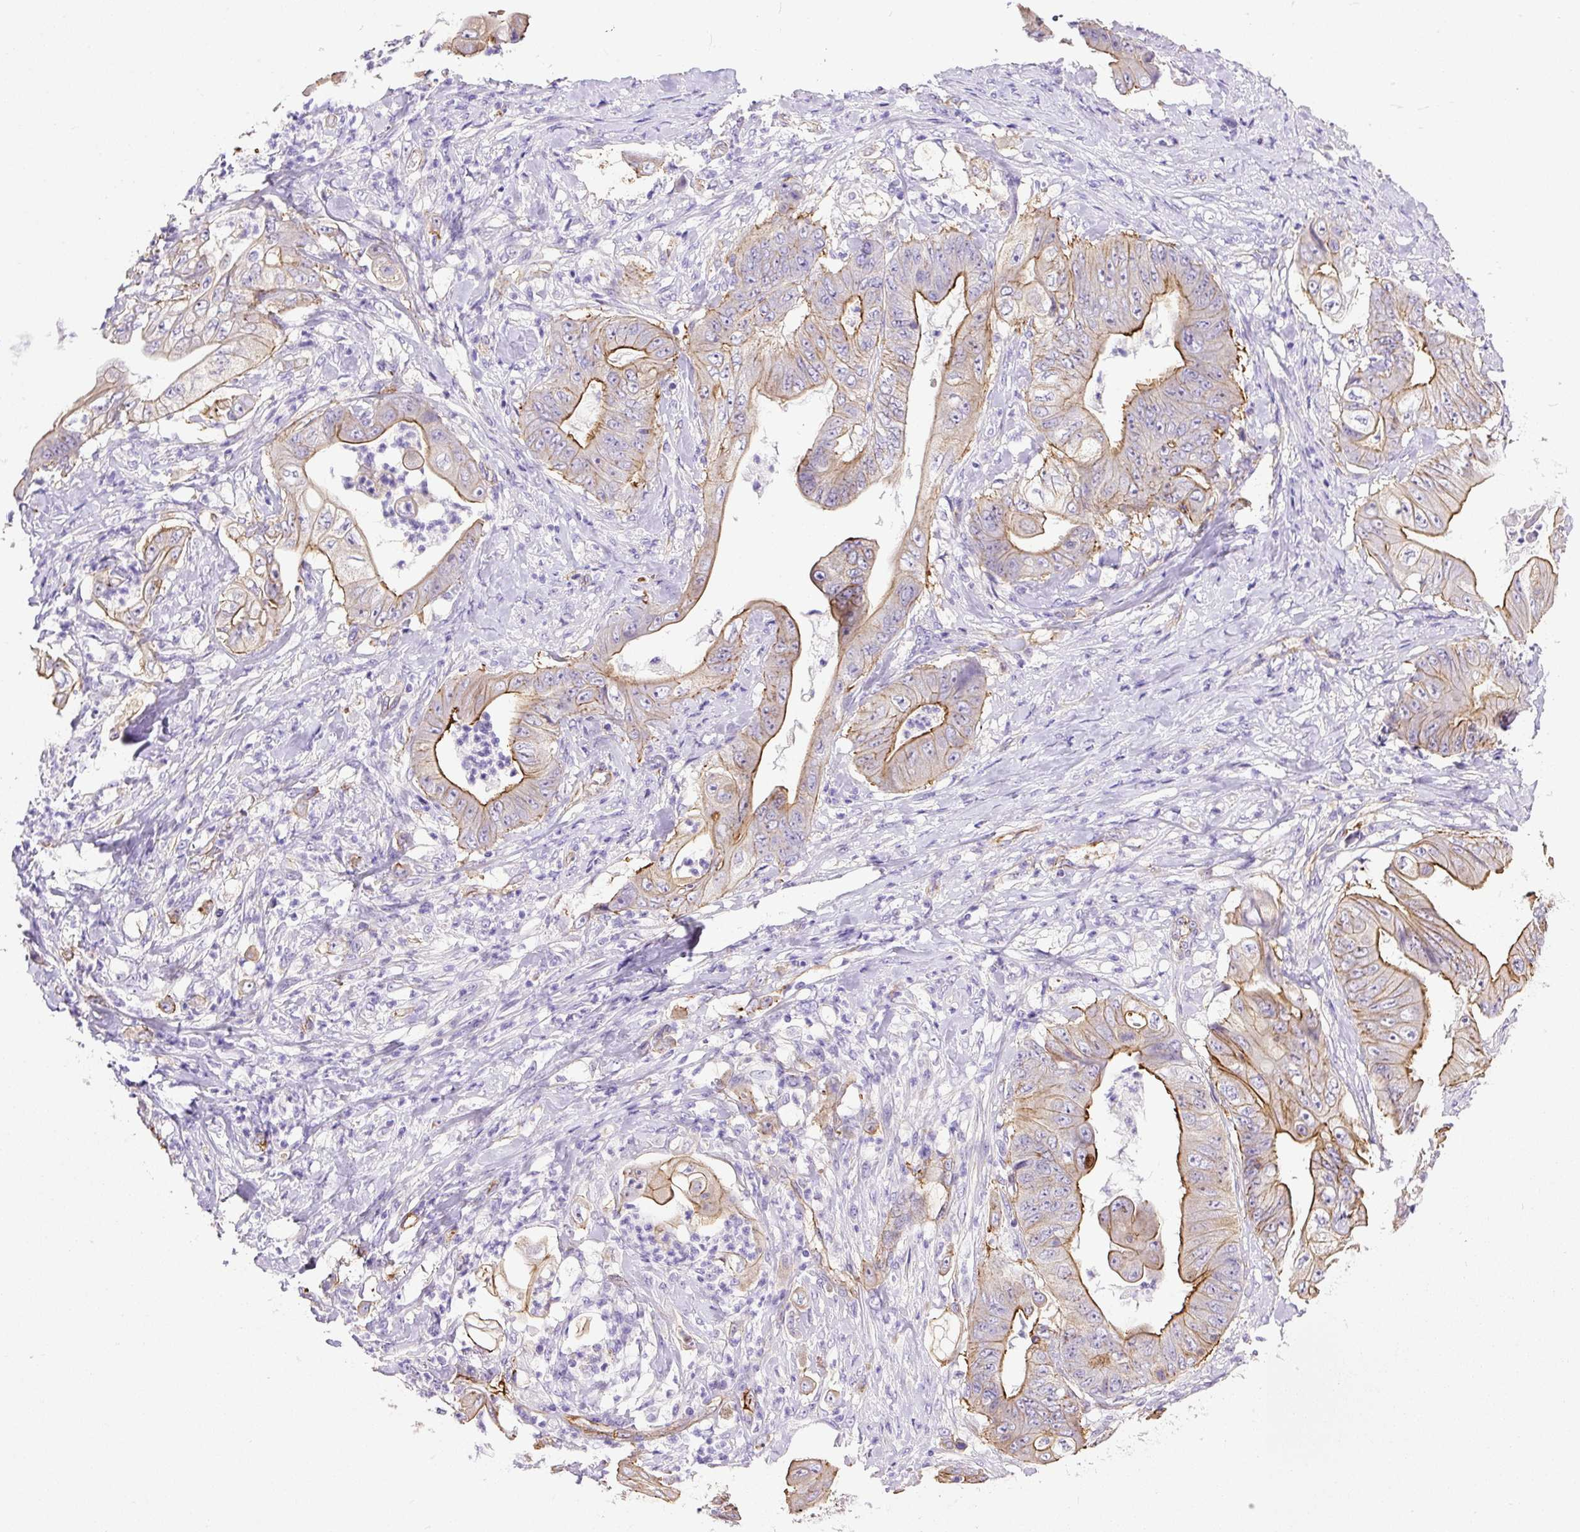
{"staining": {"intensity": "moderate", "quantity": "<25%", "location": "cytoplasmic/membranous"}, "tissue": "stomach cancer", "cell_type": "Tumor cells", "image_type": "cancer", "snomed": [{"axis": "morphology", "description": "Adenocarcinoma, NOS"}, {"axis": "topography", "description": "Stomach"}], "caption": "Immunohistochemical staining of stomach cancer (adenocarcinoma) displays low levels of moderate cytoplasmic/membranous positivity in about <25% of tumor cells. (IHC, brightfield microscopy, high magnification).", "gene": "MAGEB16", "patient": {"sex": "female", "age": 73}}